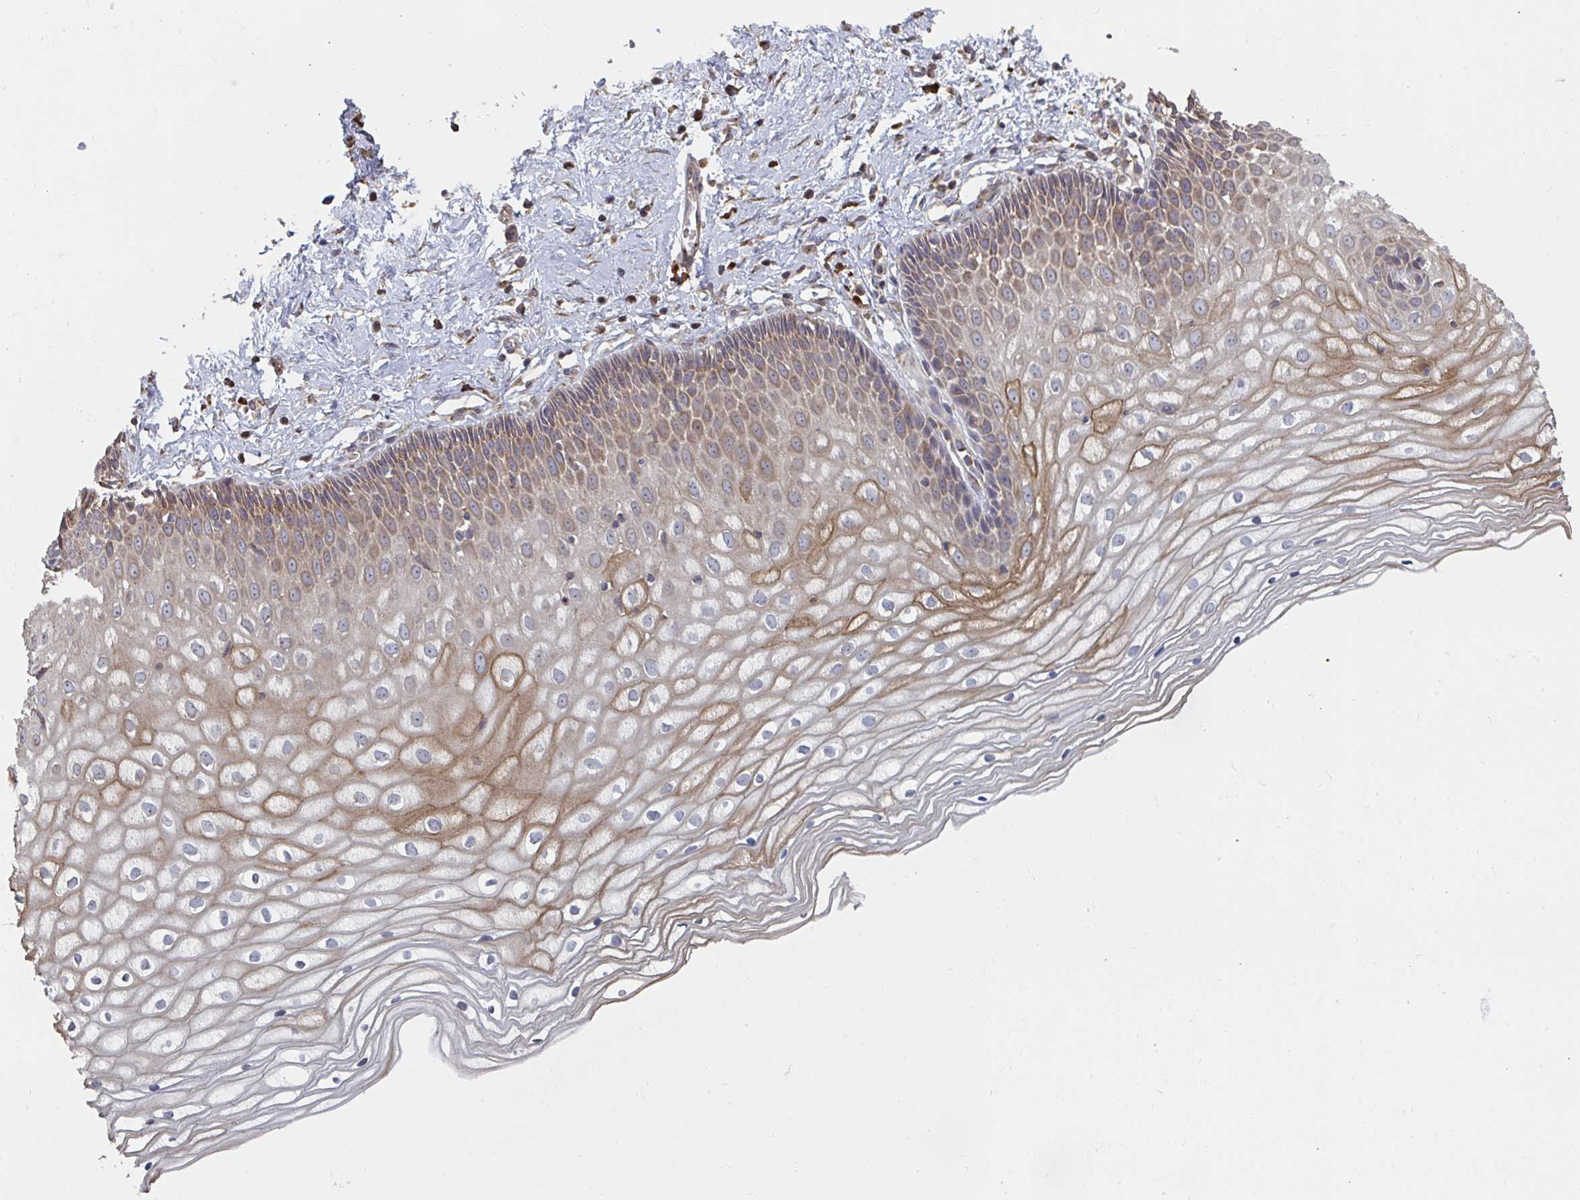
{"staining": {"intensity": "moderate", "quantity": ">75%", "location": "cytoplasmic/membranous"}, "tissue": "cervix", "cell_type": "Glandular cells", "image_type": "normal", "snomed": [{"axis": "morphology", "description": "Normal tissue, NOS"}, {"axis": "topography", "description": "Cervix"}], "caption": "A high-resolution micrograph shows IHC staining of normal cervix, which shows moderate cytoplasmic/membranous positivity in approximately >75% of glandular cells. The protein of interest is shown in brown color, while the nuclei are stained blue.", "gene": "ZFYVE28", "patient": {"sex": "female", "age": 36}}